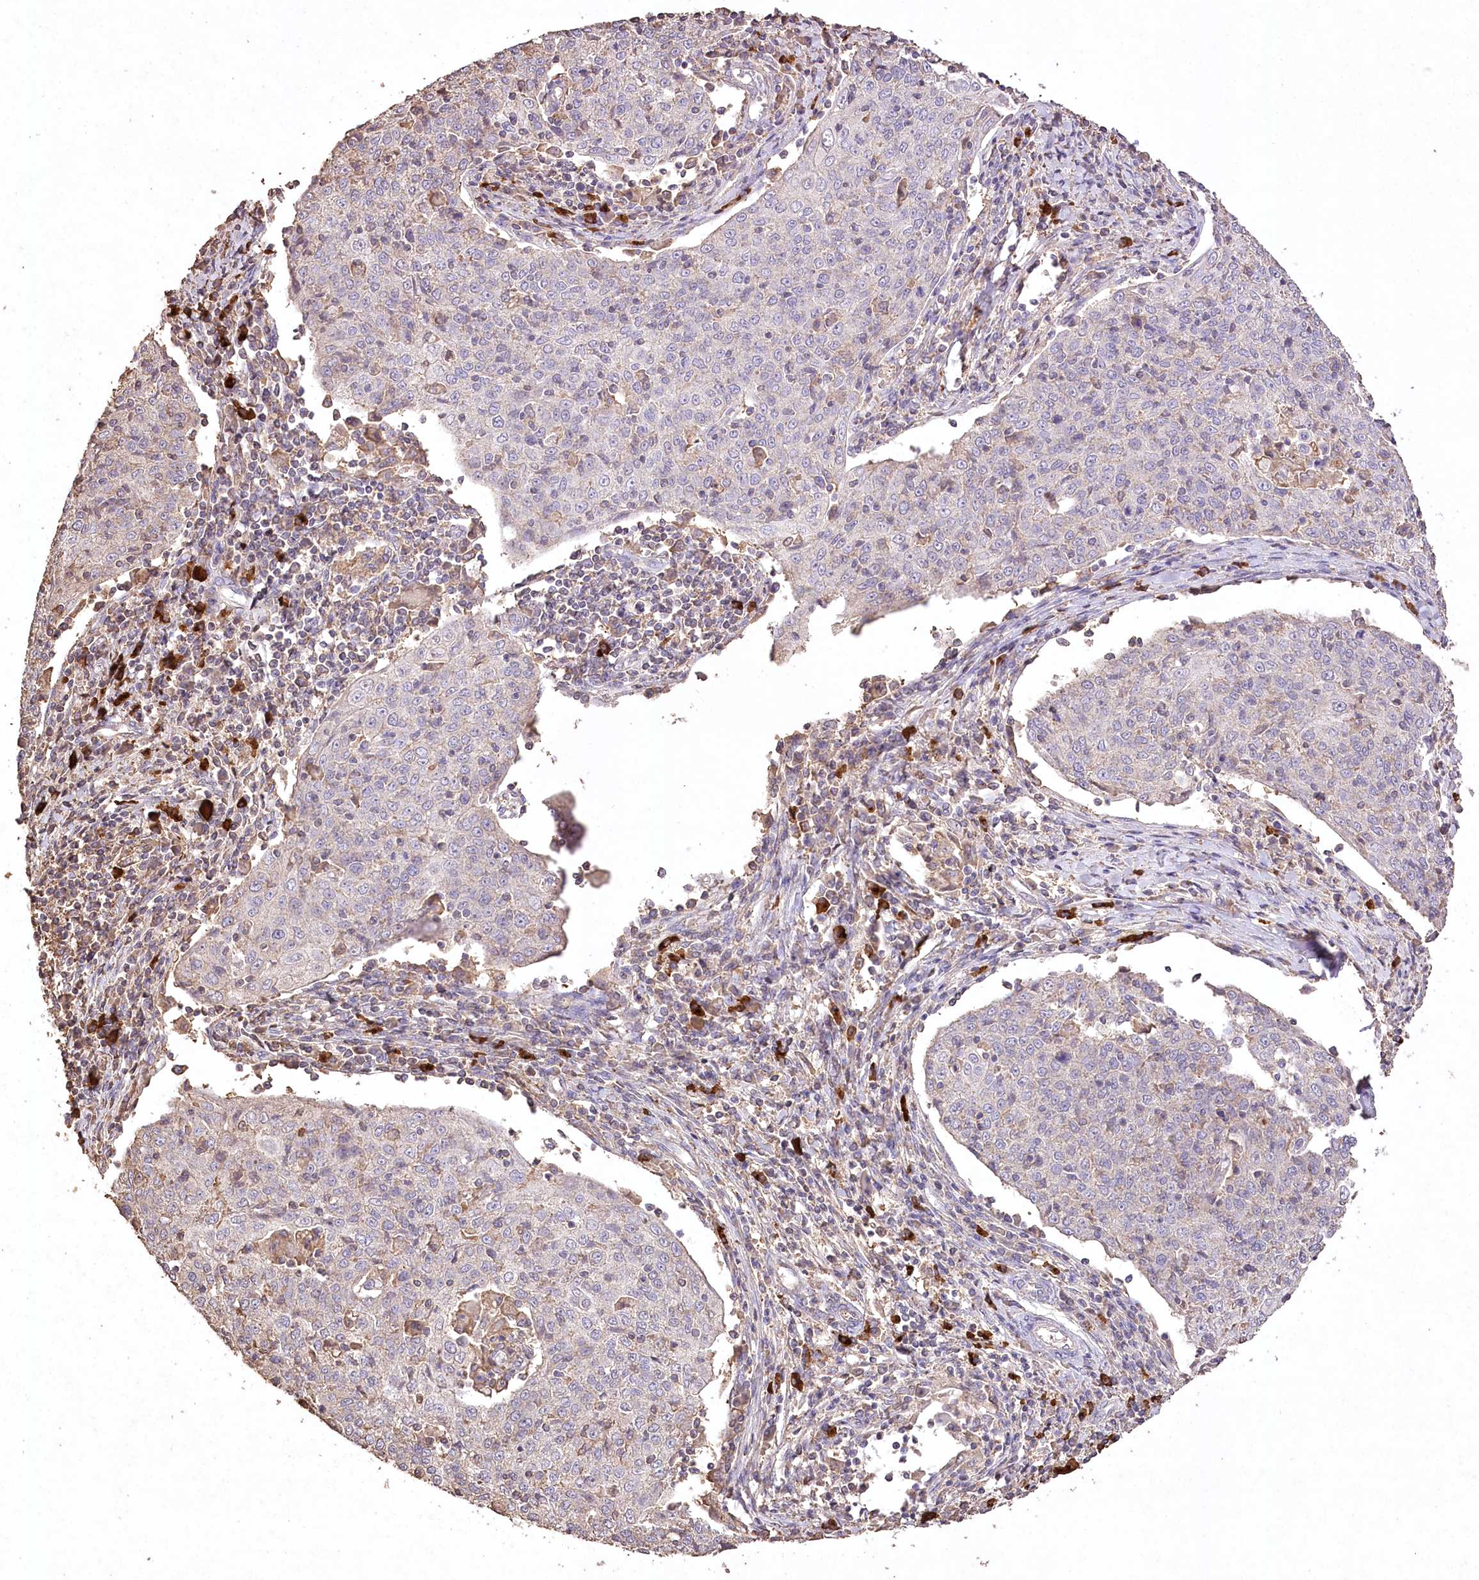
{"staining": {"intensity": "negative", "quantity": "none", "location": "none"}, "tissue": "cervical cancer", "cell_type": "Tumor cells", "image_type": "cancer", "snomed": [{"axis": "morphology", "description": "Squamous cell carcinoma, NOS"}, {"axis": "topography", "description": "Cervix"}], "caption": "IHC histopathology image of neoplastic tissue: human squamous cell carcinoma (cervical) stained with DAB reveals no significant protein expression in tumor cells.", "gene": "IREB2", "patient": {"sex": "female", "age": 48}}